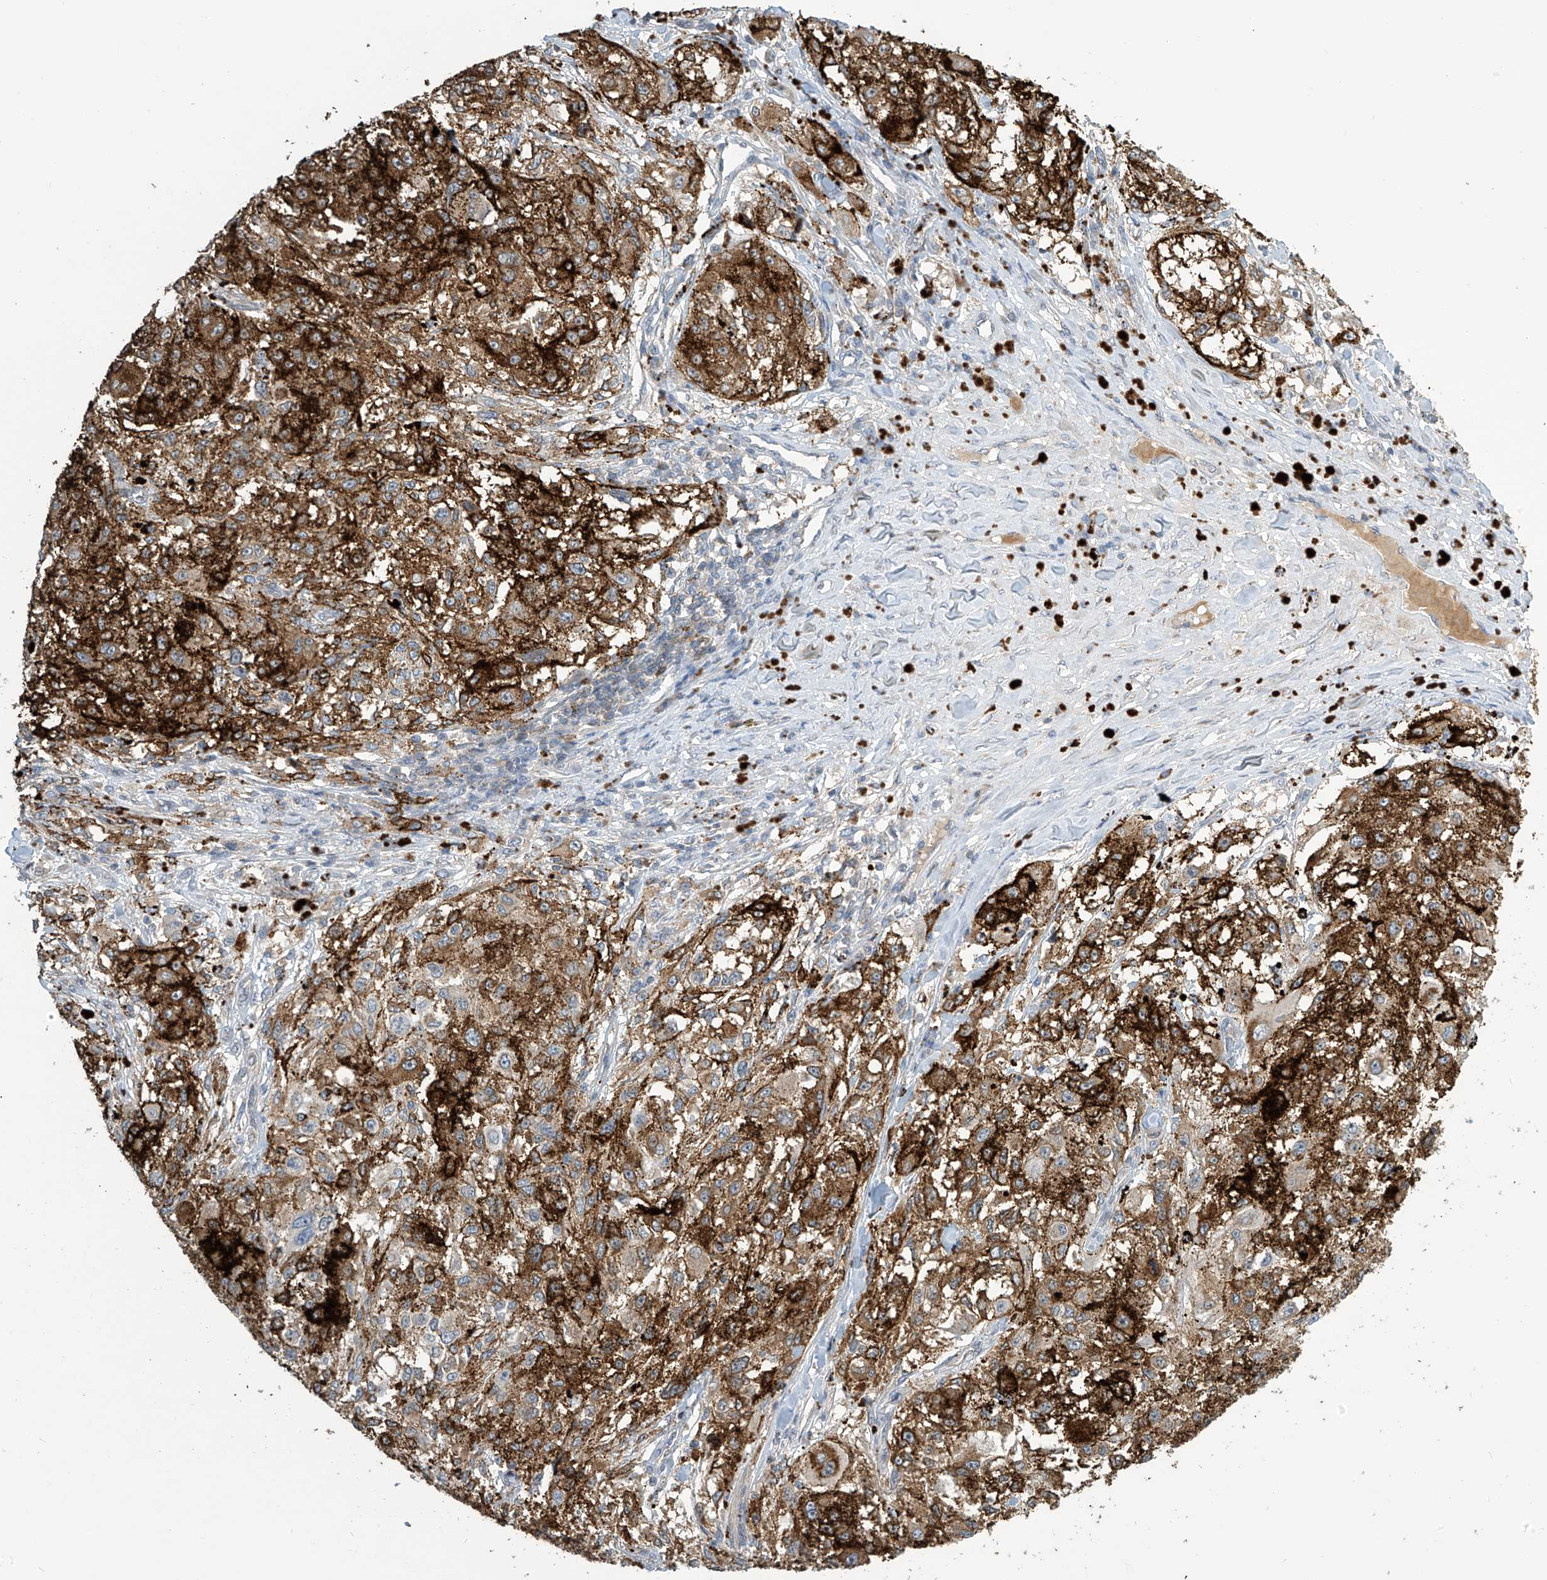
{"staining": {"intensity": "strong", "quantity": ">75%", "location": "cytoplasmic/membranous"}, "tissue": "melanoma", "cell_type": "Tumor cells", "image_type": "cancer", "snomed": [{"axis": "morphology", "description": "Necrosis, NOS"}, {"axis": "morphology", "description": "Malignant melanoma, NOS"}, {"axis": "topography", "description": "Skin"}], "caption": "Tumor cells exhibit high levels of strong cytoplasmic/membranous expression in about >75% of cells in human melanoma.", "gene": "IBA57", "patient": {"sex": "female", "age": 87}}